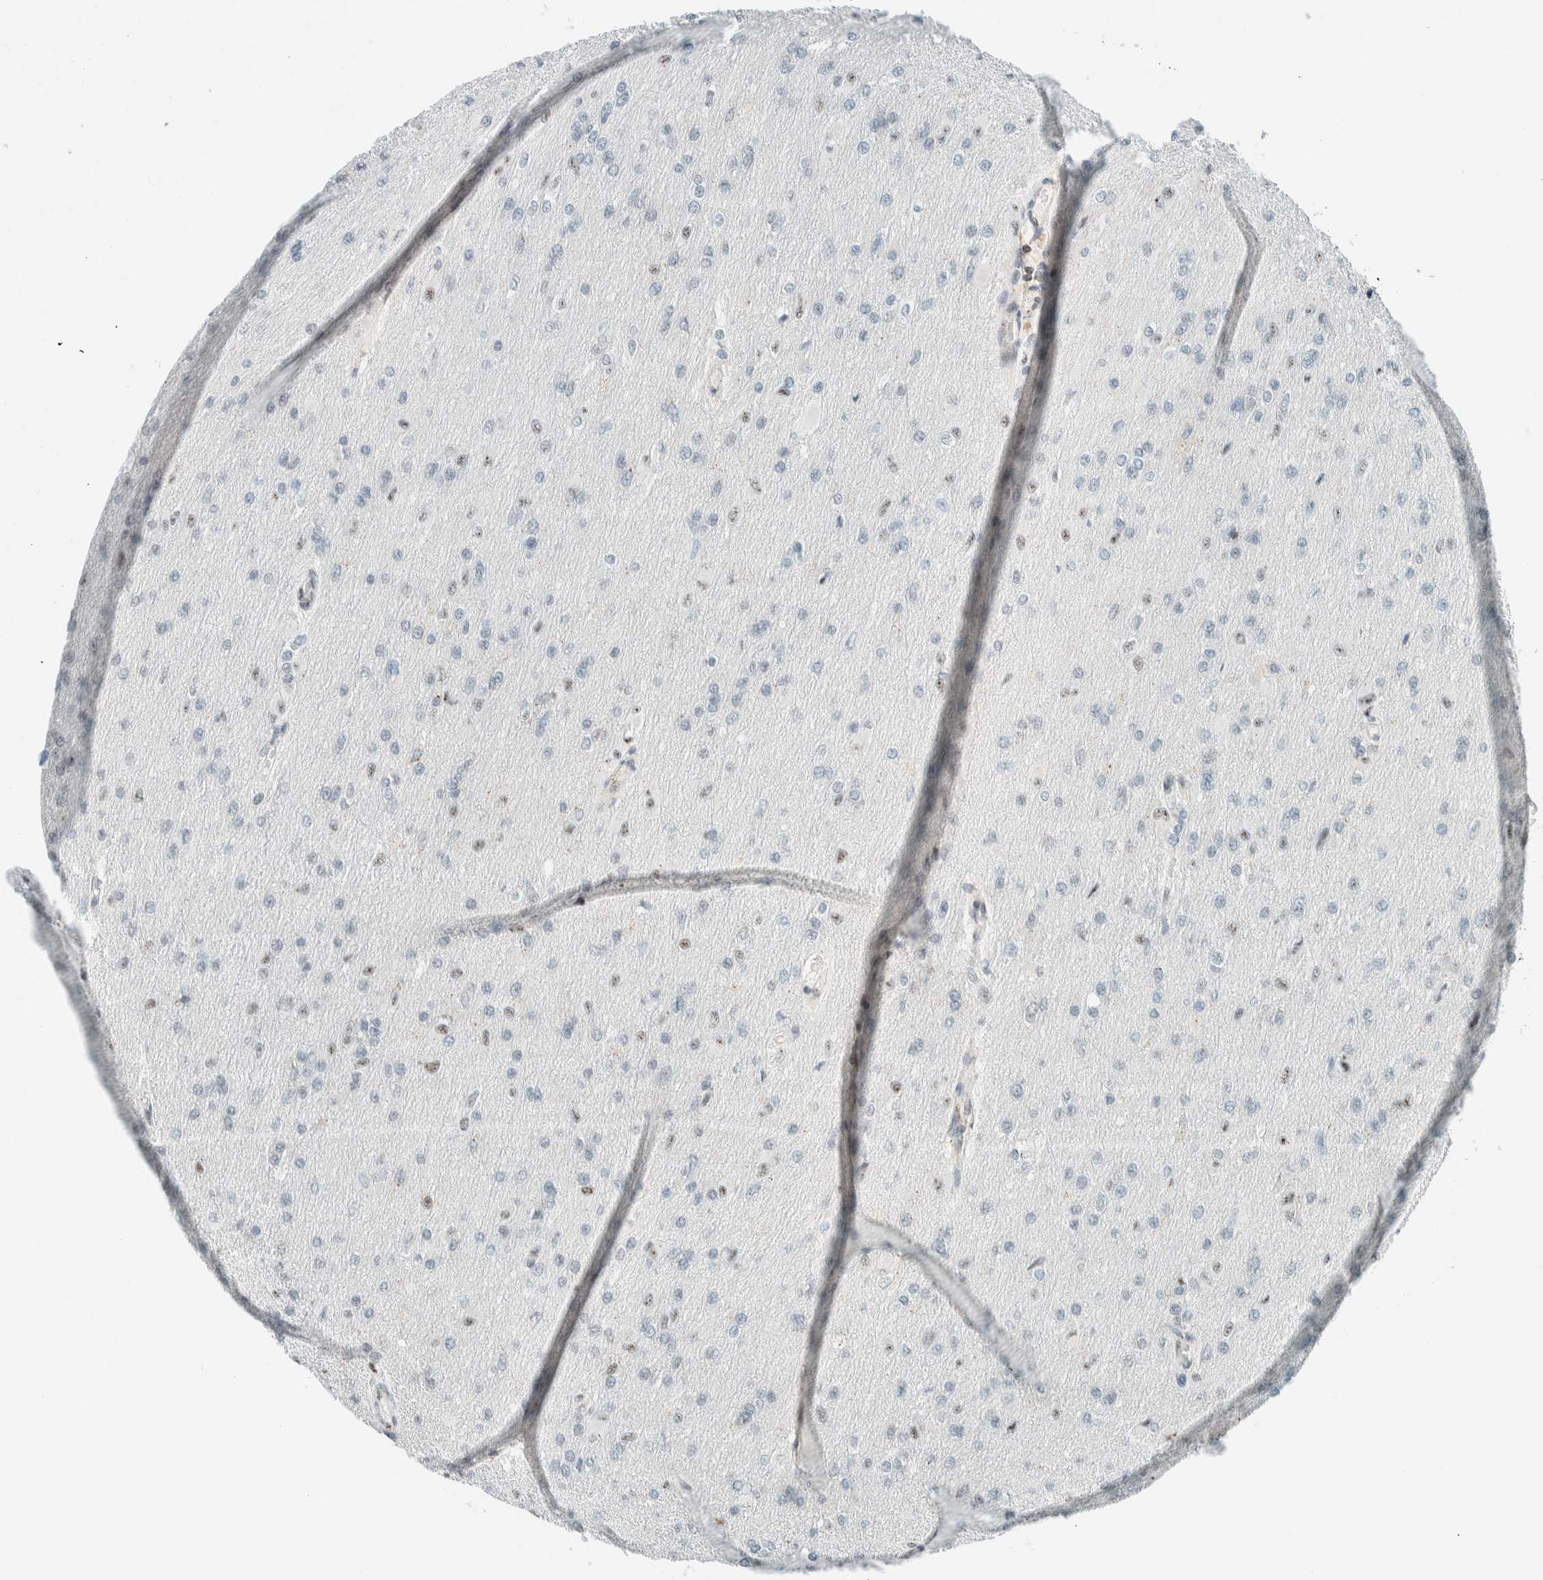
{"staining": {"intensity": "weak", "quantity": "<25%", "location": "nuclear"}, "tissue": "glioma", "cell_type": "Tumor cells", "image_type": "cancer", "snomed": [{"axis": "morphology", "description": "Glioma, malignant, High grade"}, {"axis": "topography", "description": "Cerebral cortex"}], "caption": "Immunohistochemistry (IHC) micrograph of human malignant high-grade glioma stained for a protein (brown), which demonstrates no positivity in tumor cells.", "gene": "CYSRT1", "patient": {"sex": "female", "age": 36}}